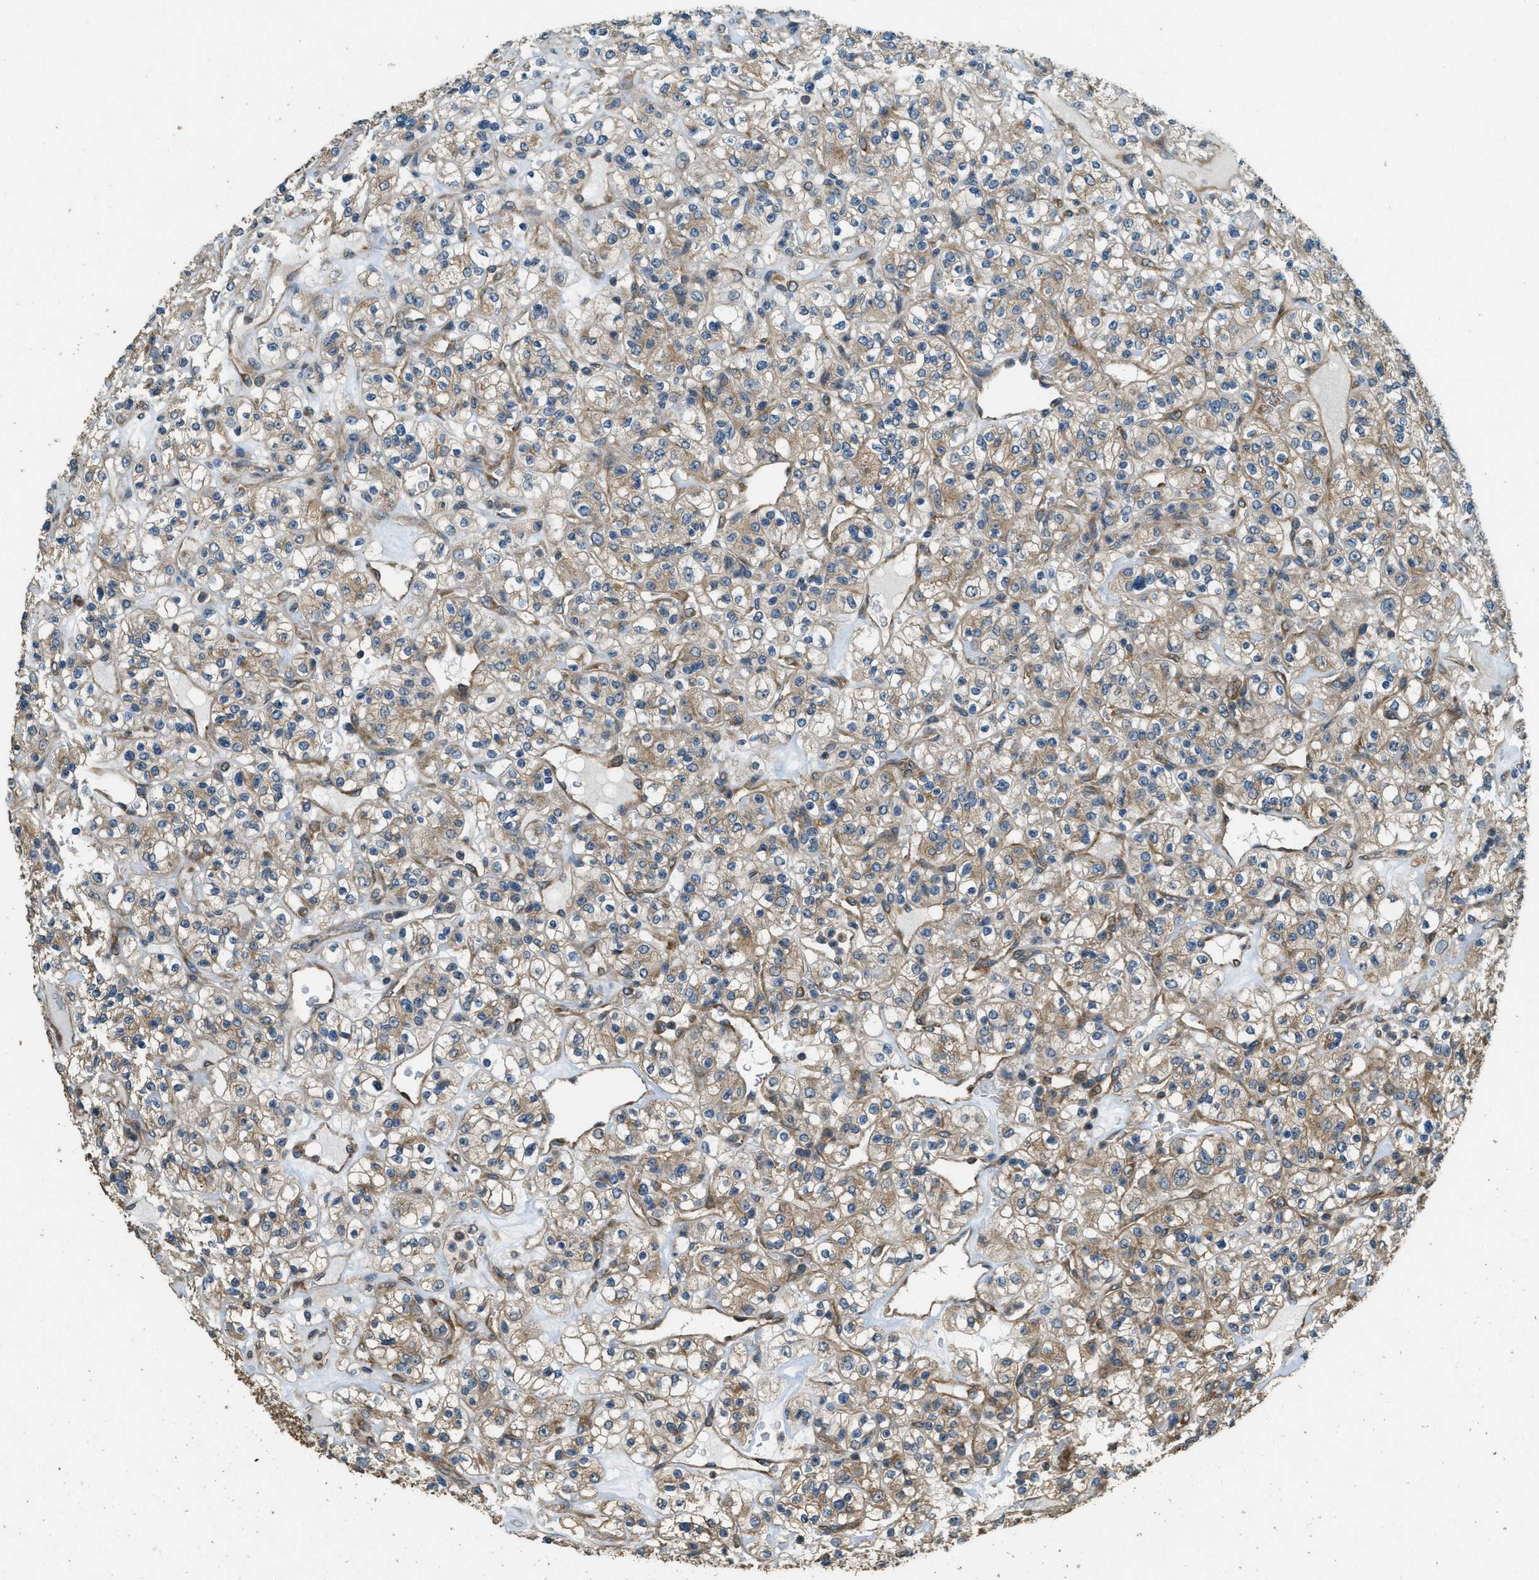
{"staining": {"intensity": "weak", "quantity": ">75%", "location": "cytoplasmic/membranous"}, "tissue": "renal cancer", "cell_type": "Tumor cells", "image_type": "cancer", "snomed": [{"axis": "morphology", "description": "Normal tissue, NOS"}, {"axis": "morphology", "description": "Adenocarcinoma, NOS"}, {"axis": "topography", "description": "Kidney"}], "caption": "Renal cancer (adenocarcinoma) stained with a protein marker displays weak staining in tumor cells.", "gene": "MARS1", "patient": {"sex": "female", "age": 72}}